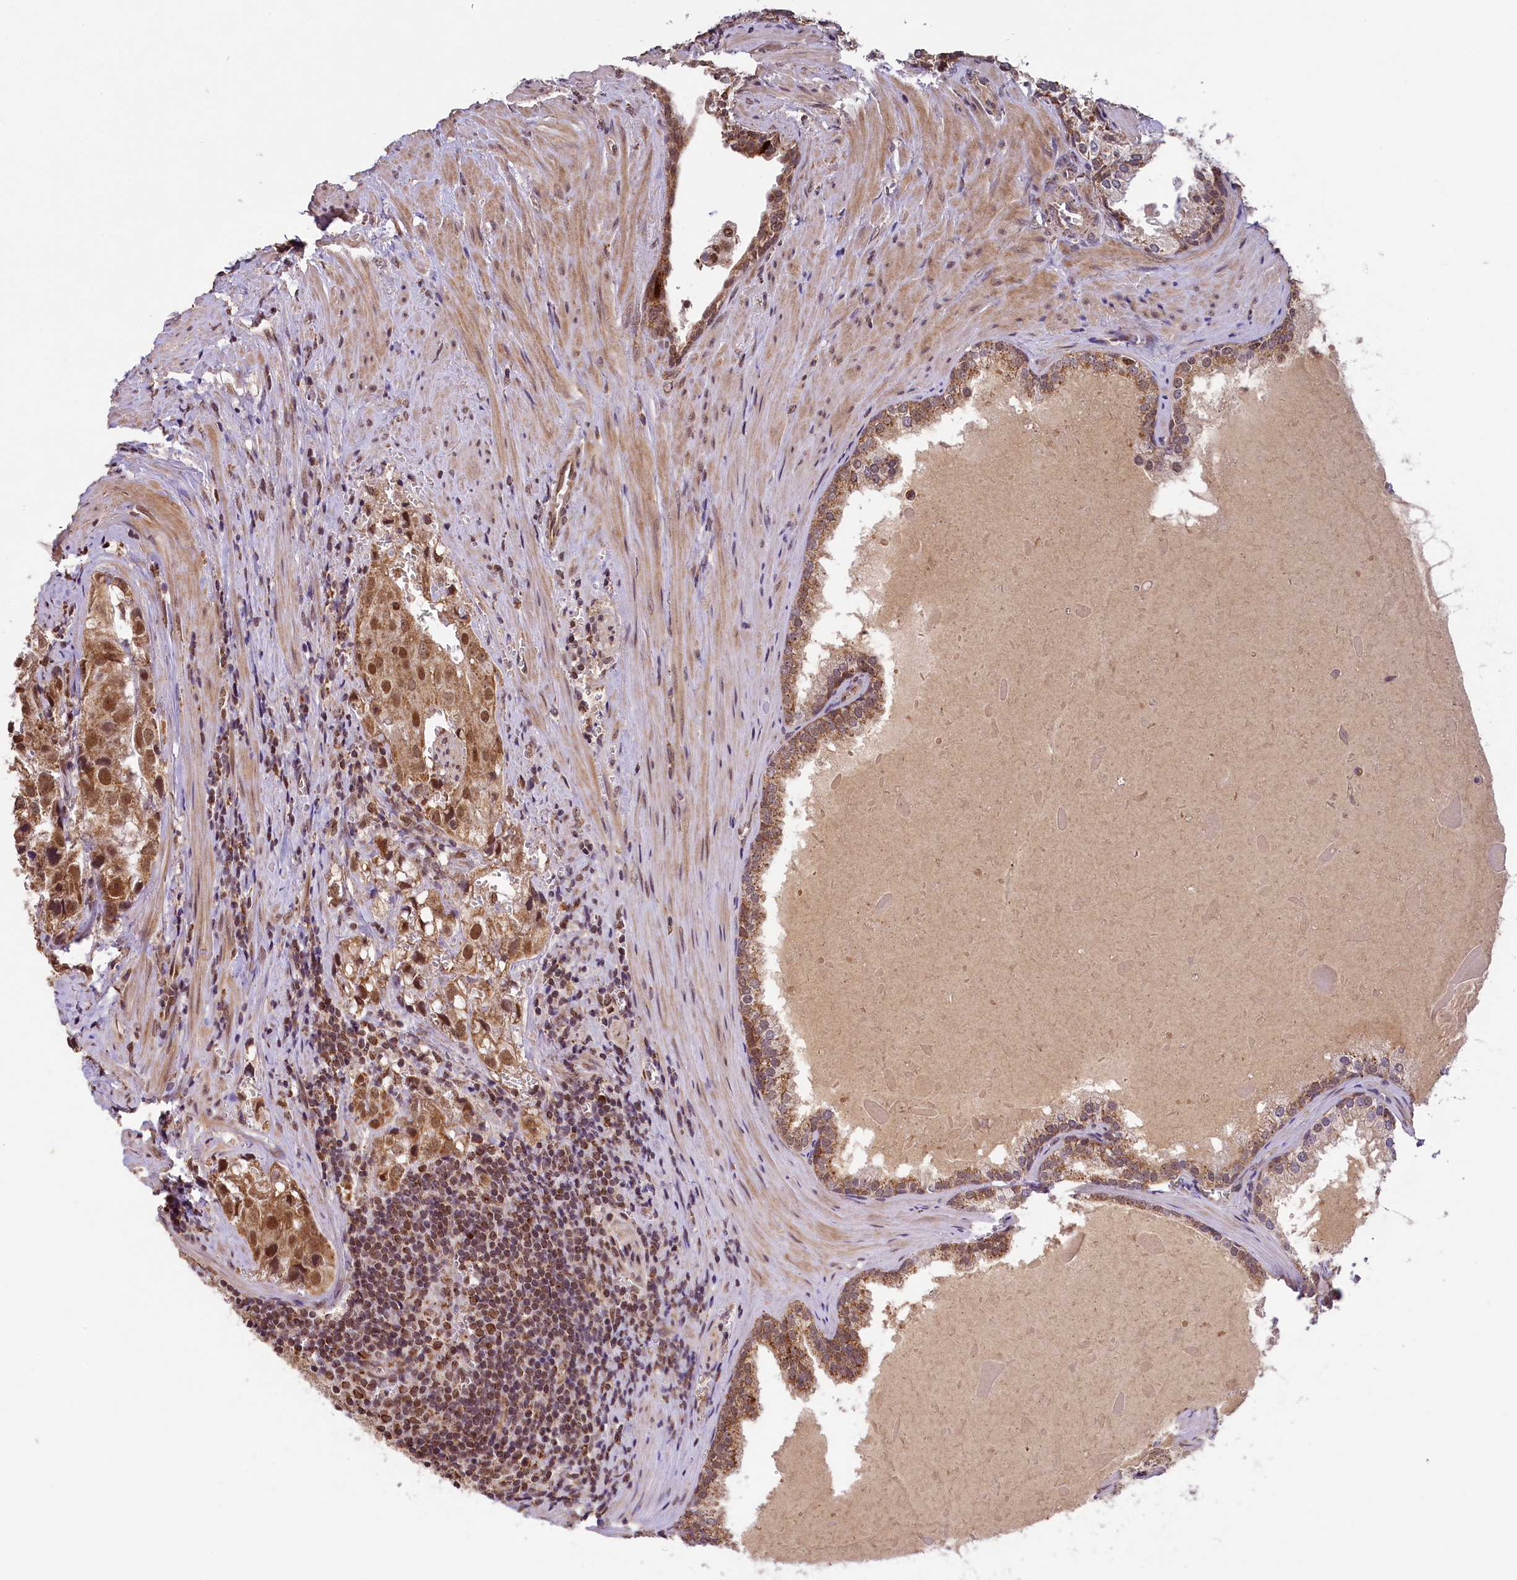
{"staining": {"intensity": "moderate", "quantity": ">75%", "location": "cytoplasmic/membranous,nuclear"}, "tissue": "prostate cancer", "cell_type": "Tumor cells", "image_type": "cancer", "snomed": [{"axis": "morphology", "description": "Adenocarcinoma, High grade"}, {"axis": "topography", "description": "Prostate"}], "caption": "Immunohistochemical staining of prostate cancer (high-grade adenocarcinoma) demonstrates medium levels of moderate cytoplasmic/membranous and nuclear protein staining in about >75% of tumor cells.", "gene": "PAF1", "patient": {"sex": "male", "age": 68}}